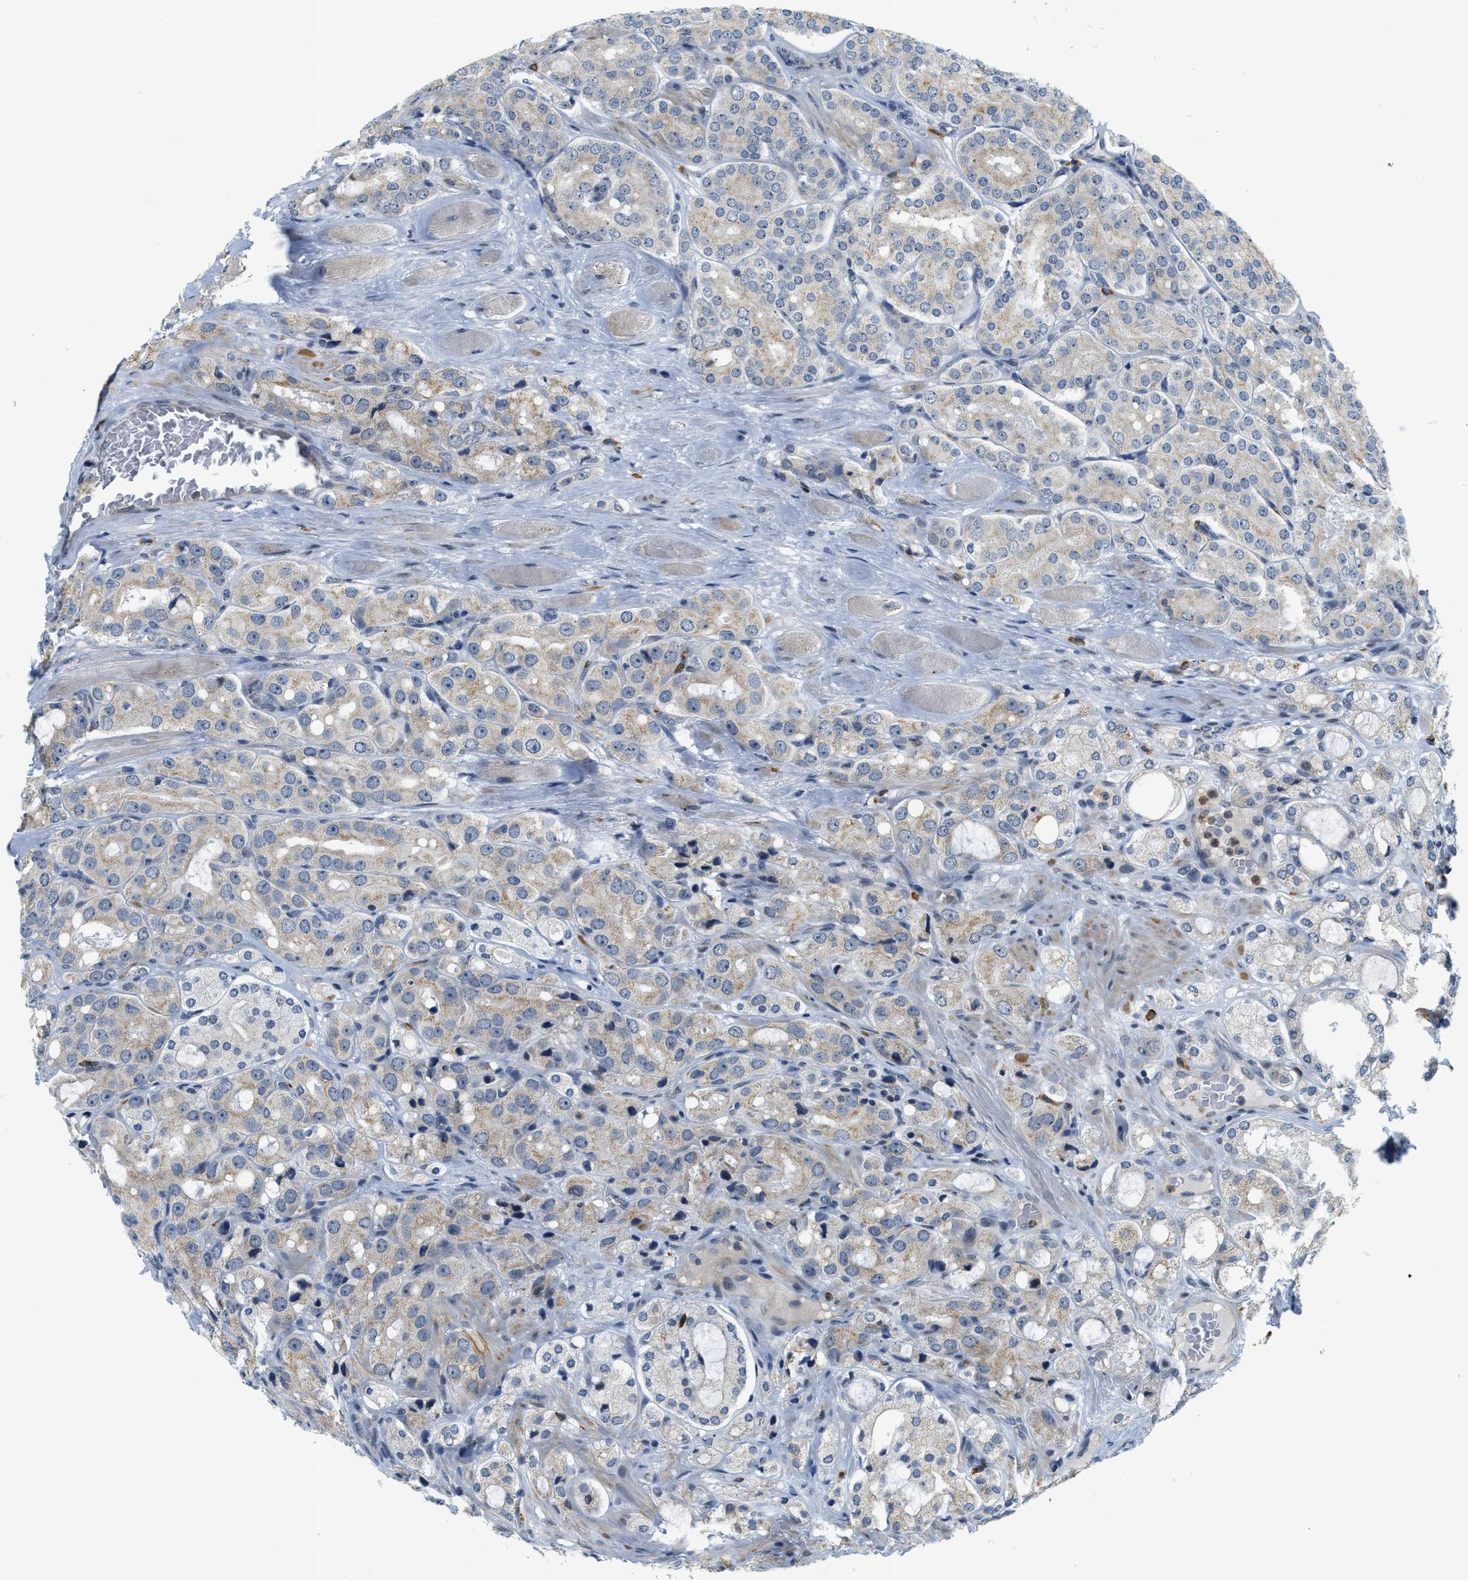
{"staining": {"intensity": "weak", "quantity": "25%-75%", "location": "cytoplasmic/membranous"}, "tissue": "prostate cancer", "cell_type": "Tumor cells", "image_type": "cancer", "snomed": [{"axis": "morphology", "description": "Adenocarcinoma, High grade"}, {"axis": "topography", "description": "Prostate"}], "caption": "Tumor cells exhibit weak cytoplasmic/membranous positivity in approximately 25%-75% of cells in prostate adenocarcinoma (high-grade).", "gene": "KMT2A", "patient": {"sex": "male", "age": 65}}